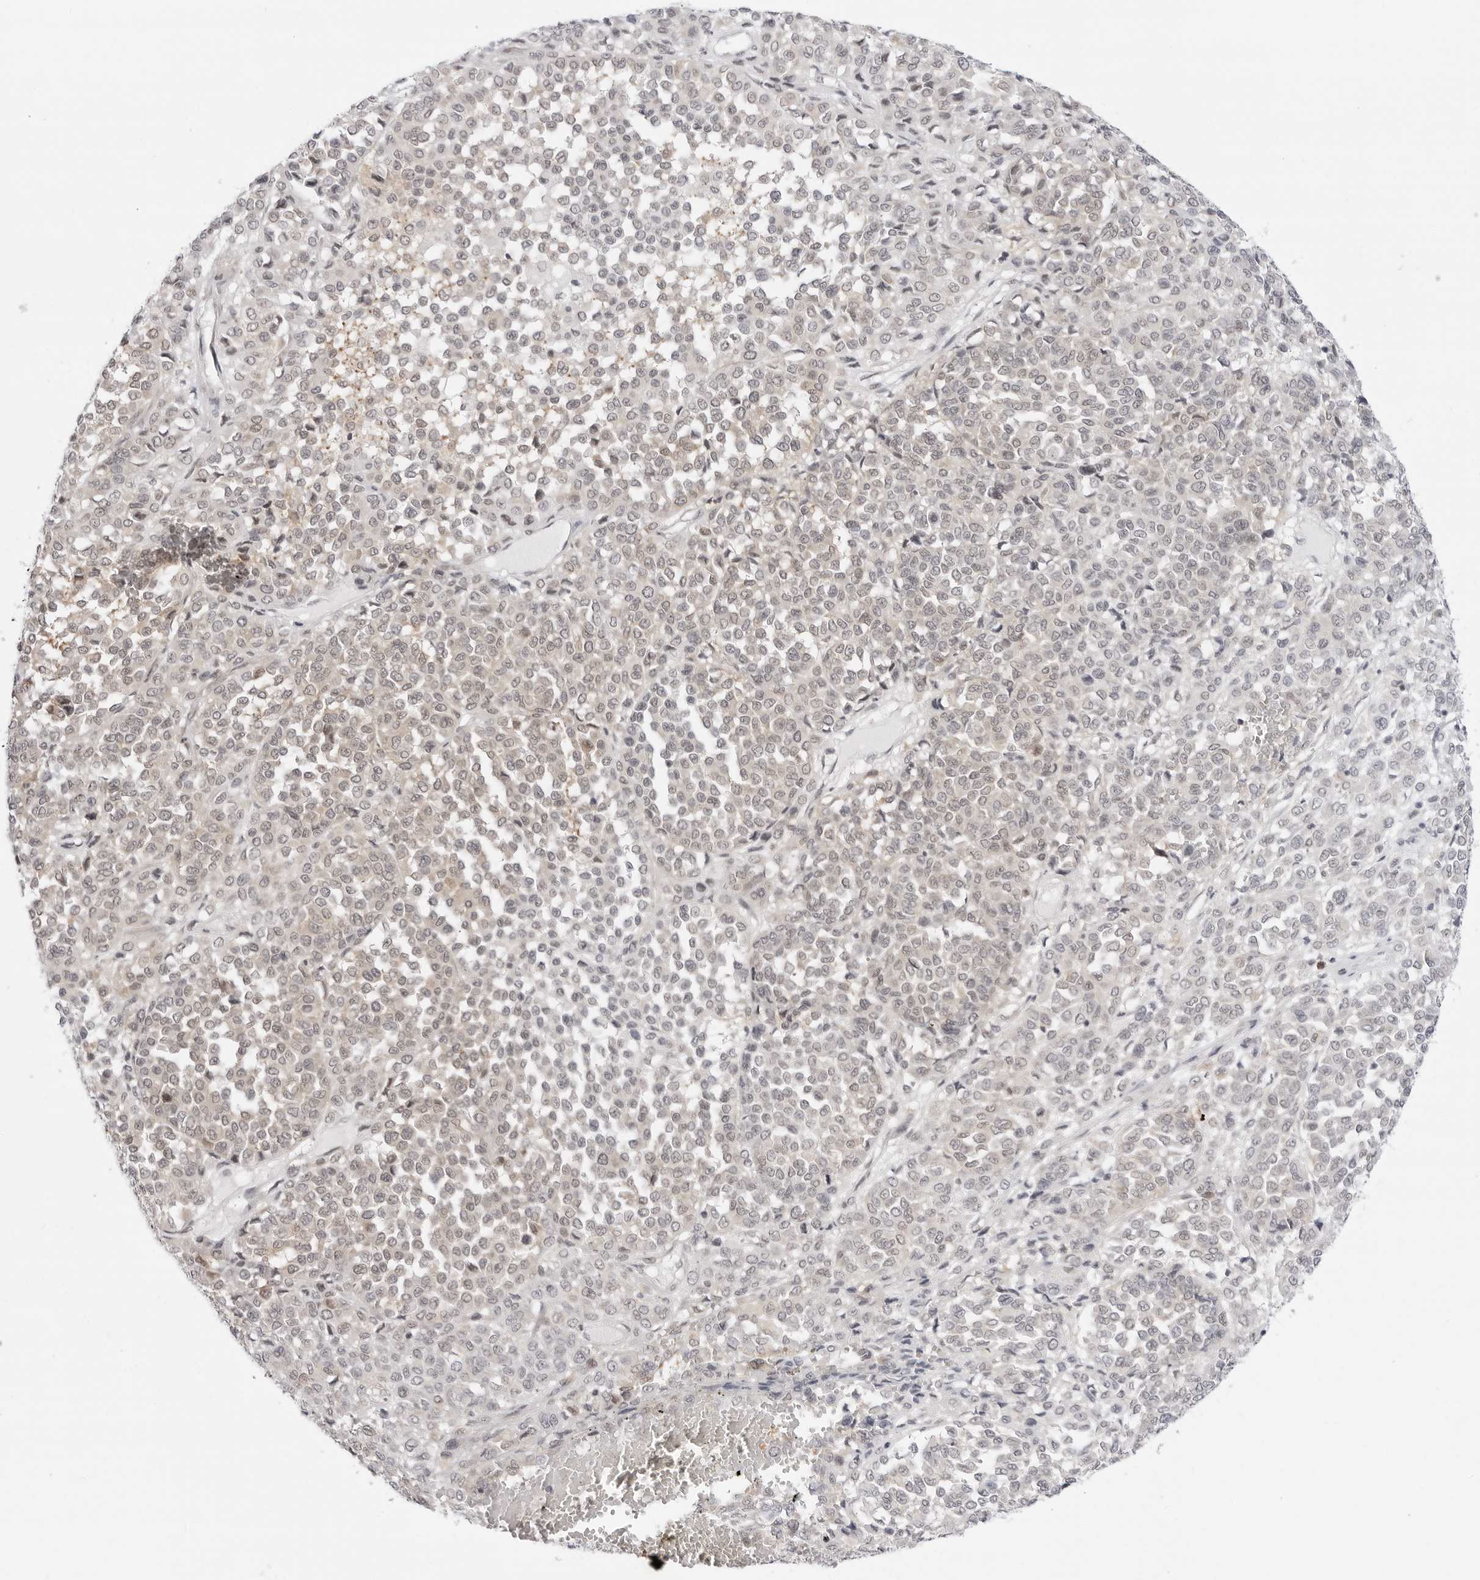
{"staining": {"intensity": "negative", "quantity": "none", "location": "none"}, "tissue": "melanoma", "cell_type": "Tumor cells", "image_type": "cancer", "snomed": [{"axis": "morphology", "description": "Malignant melanoma, Metastatic site"}, {"axis": "topography", "description": "Pancreas"}], "caption": "Immunohistochemistry of melanoma exhibits no staining in tumor cells.", "gene": "PPP2R5C", "patient": {"sex": "female", "age": 30}}